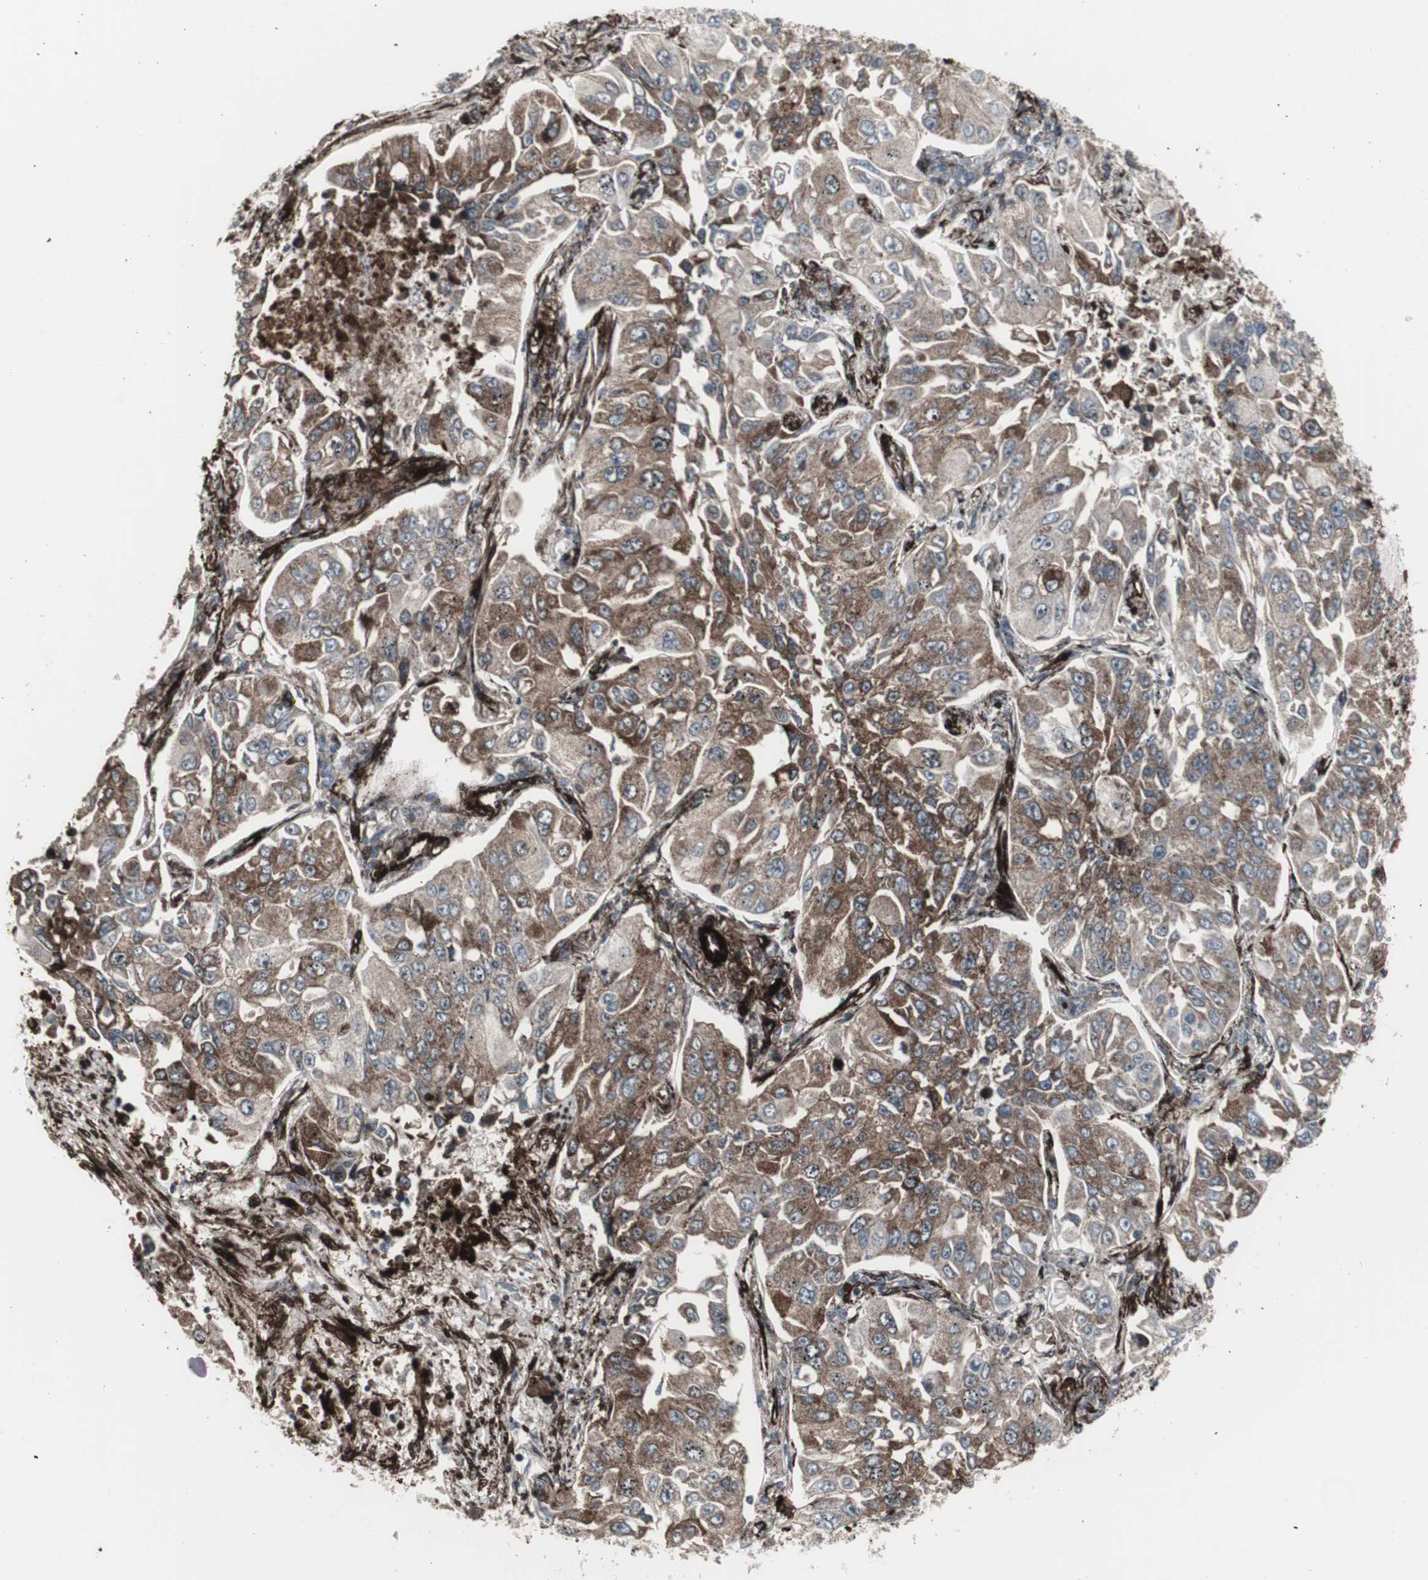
{"staining": {"intensity": "moderate", "quantity": ">75%", "location": "cytoplasmic/membranous"}, "tissue": "lung cancer", "cell_type": "Tumor cells", "image_type": "cancer", "snomed": [{"axis": "morphology", "description": "Adenocarcinoma, NOS"}, {"axis": "topography", "description": "Lung"}], "caption": "Brown immunohistochemical staining in human adenocarcinoma (lung) shows moderate cytoplasmic/membranous staining in approximately >75% of tumor cells.", "gene": "PDGFA", "patient": {"sex": "male", "age": 84}}